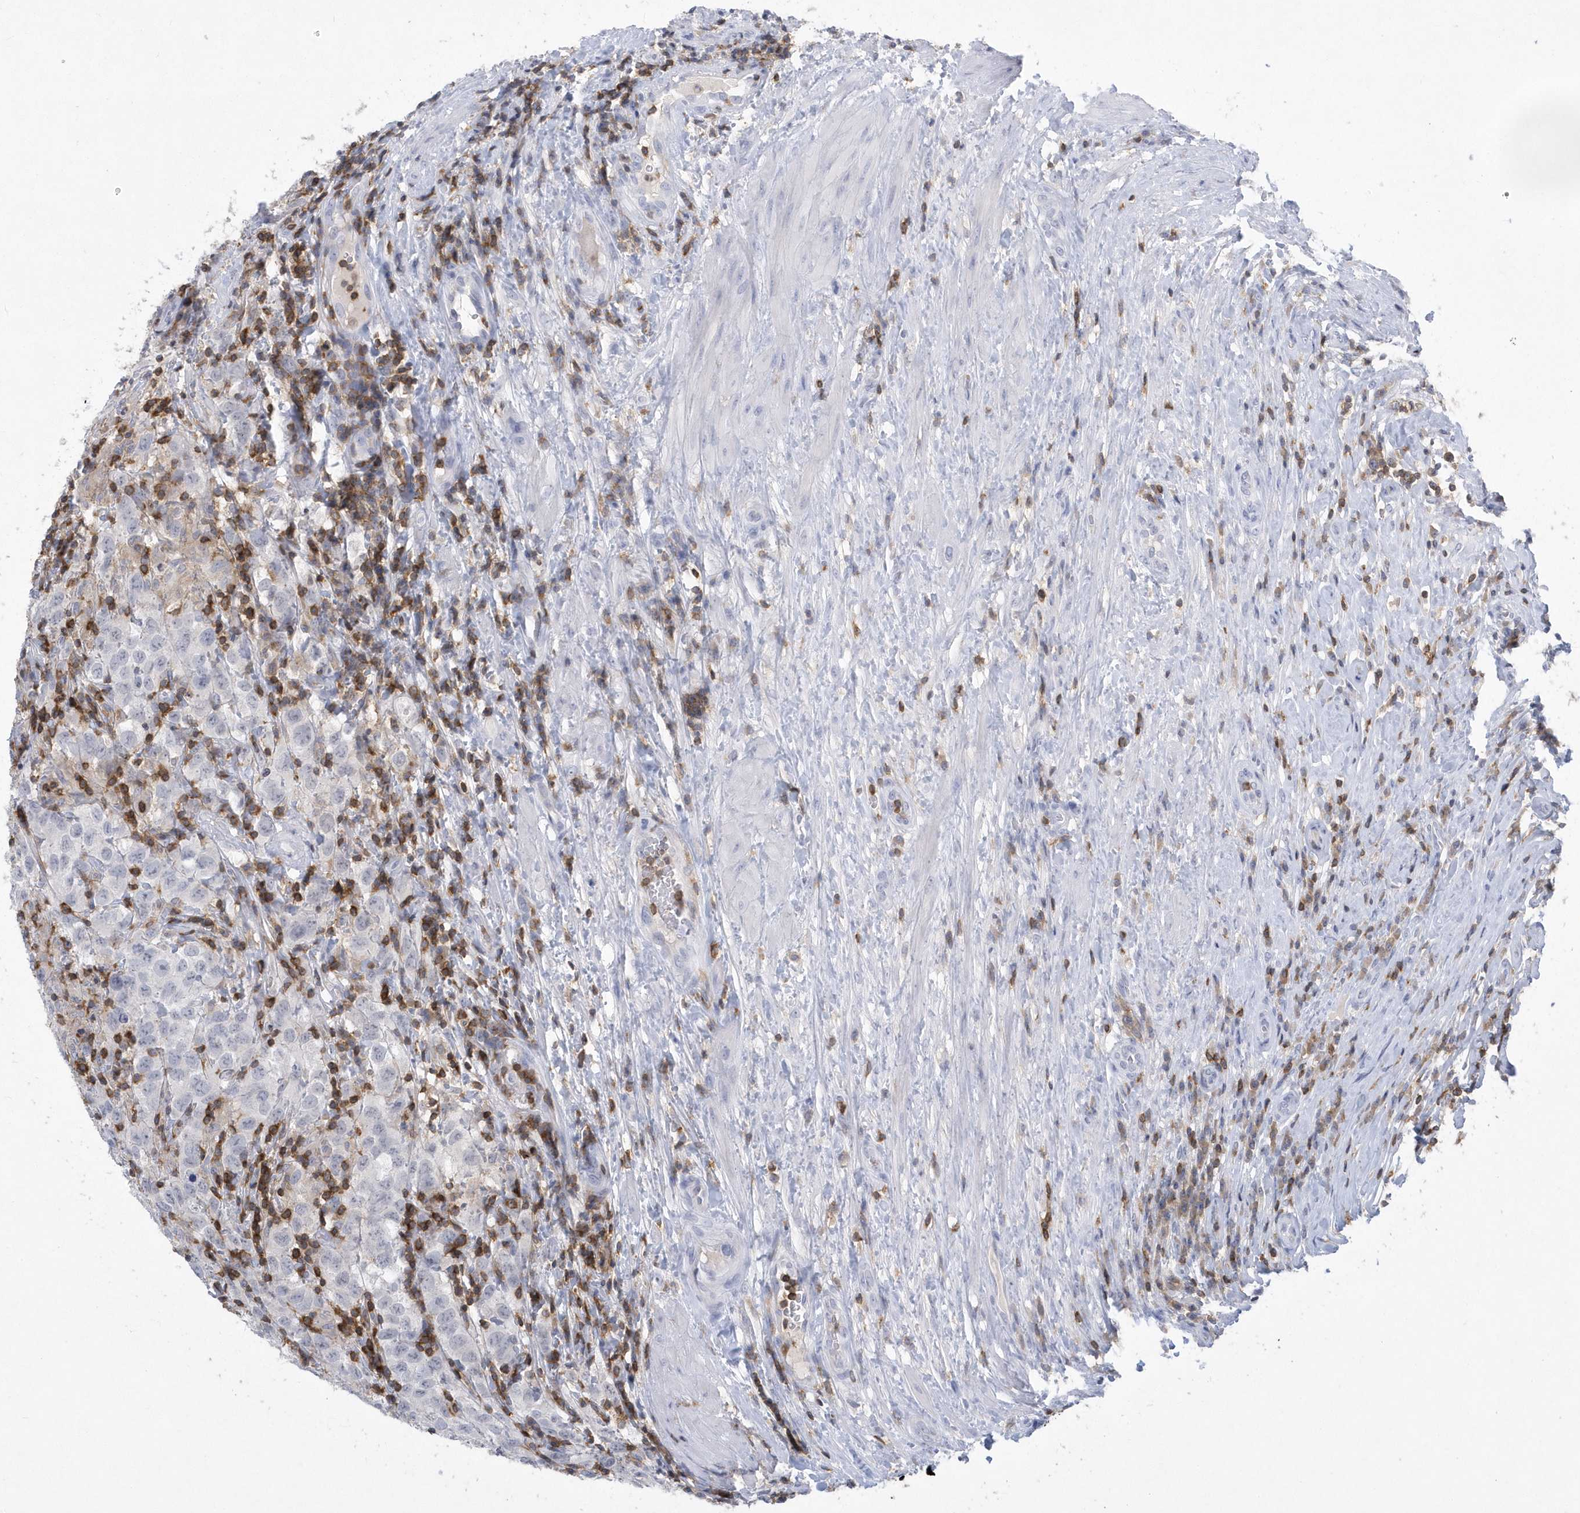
{"staining": {"intensity": "negative", "quantity": "none", "location": "none"}, "tissue": "testis cancer", "cell_type": "Tumor cells", "image_type": "cancer", "snomed": [{"axis": "morphology", "description": "Seminoma, NOS"}, {"axis": "morphology", "description": "Carcinoma, Embryonal, NOS"}, {"axis": "topography", "description": "Testis"}], "caption": "This is an immunohistochemistry photomicrograph of human testis seminoma. There is no staining in tumor cells.", "gene": "PSD4", "patient": {"sex": "male", "age": 43}}